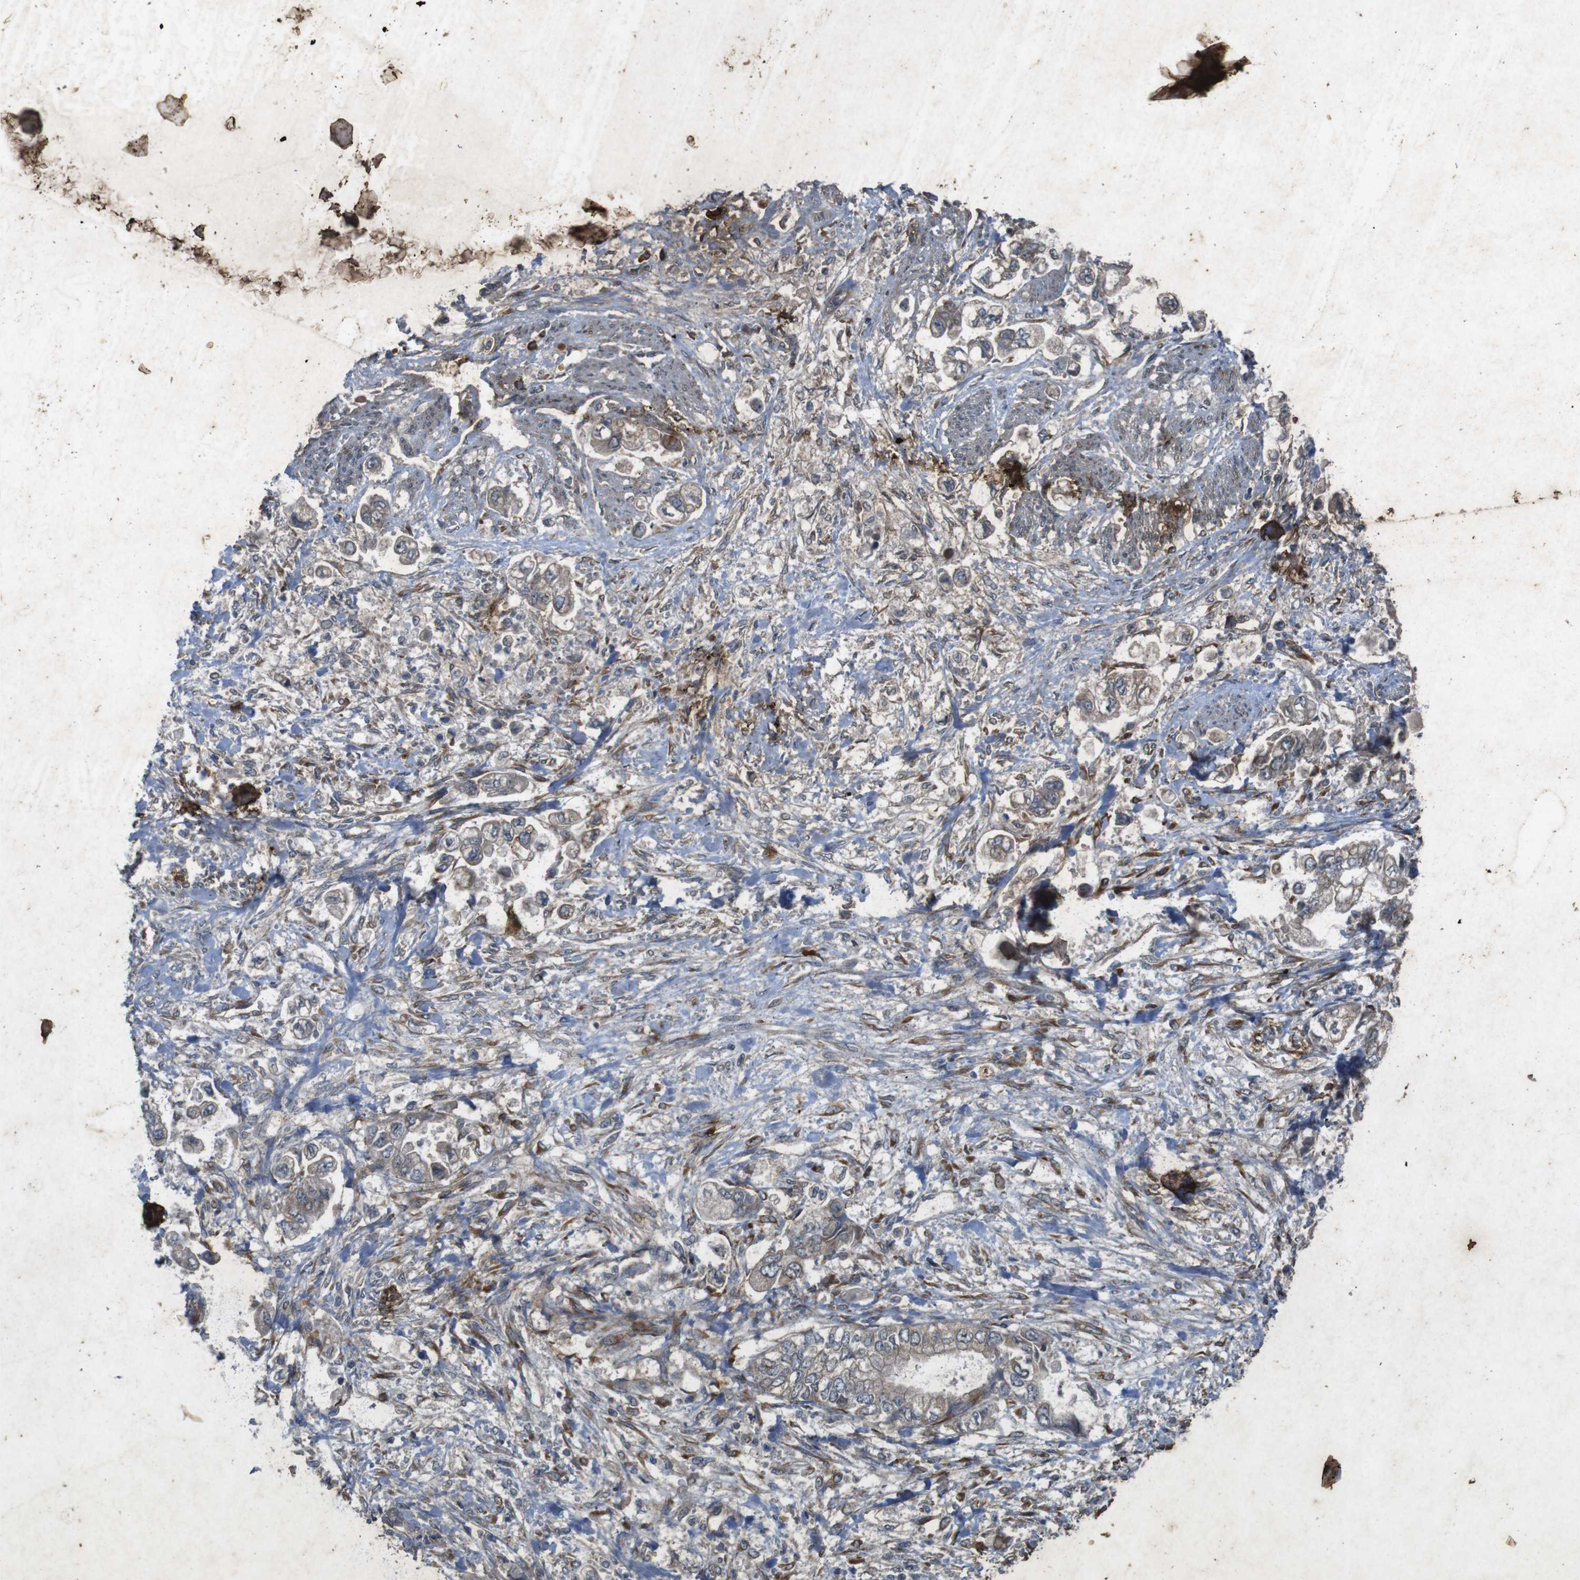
{"staining": {"intensity": "weak", "quantity": "25%-75%", "location": "cytoplasmic/membranous"}, "tissue": "stomach cancer", "cell_type": "Tumor cells", "image_type": "cancer", "snomed": [{"axis": "morphology", "description": "Normal tissue, NOS"}, {"axis": "morphology", "description": "Adenocarcinoma, NOS"}, {"axis": "topography", "description": "Stomach"}], "caption": "This image shows stomach cancer (adenocarcinoma) stained with immunohistochemistry to label a protein in brown. The cytoplasmic/membranous of tumor cells show weak positivity for the protein. Nuclei are counter-stained blue.", "gene": "FLCN", "patient": {"sex": "male", "age": 62}}